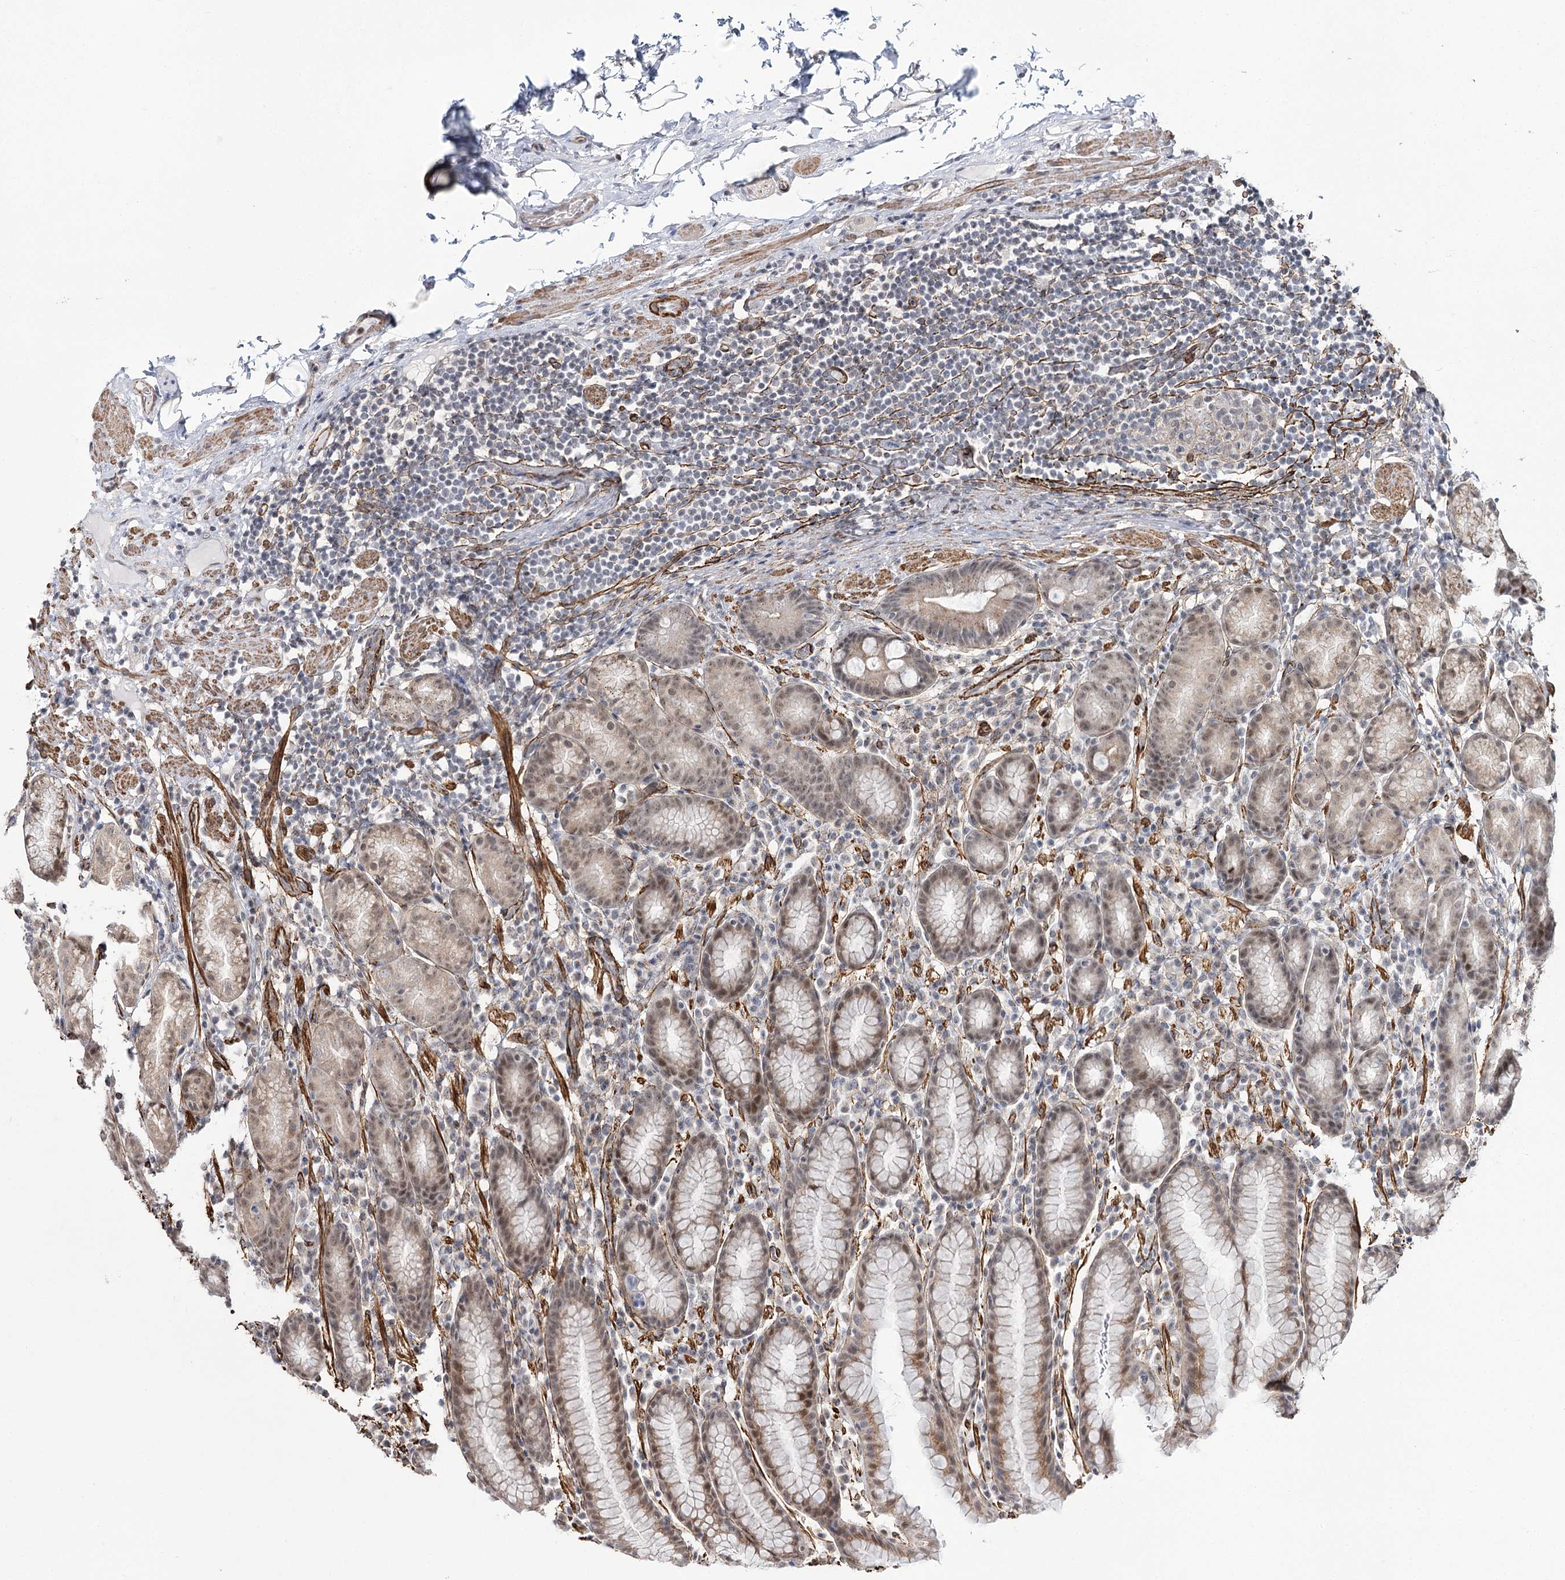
{"staining": {"intensity": "weak", "quantity": "25%-75%", "location": "cytoplasmic/membranous,nuclear"}, "tissue": "stomach", "cell_type": "Glandular cells", "image_type": "normal", "snomed": [{"axis": "morphology", "description": "Normal tissue, NOS"}, {"axis": "topography", "description": "Stomach, lower"}], "caption": "Protein analysis of unremarkable stomach displays weak cytoplasmic/membranous,nuclear staining in about 25%-75% of glandular cells.", "gene": "CWF19L1", "patient": {"sex": "male", "age": 52}}